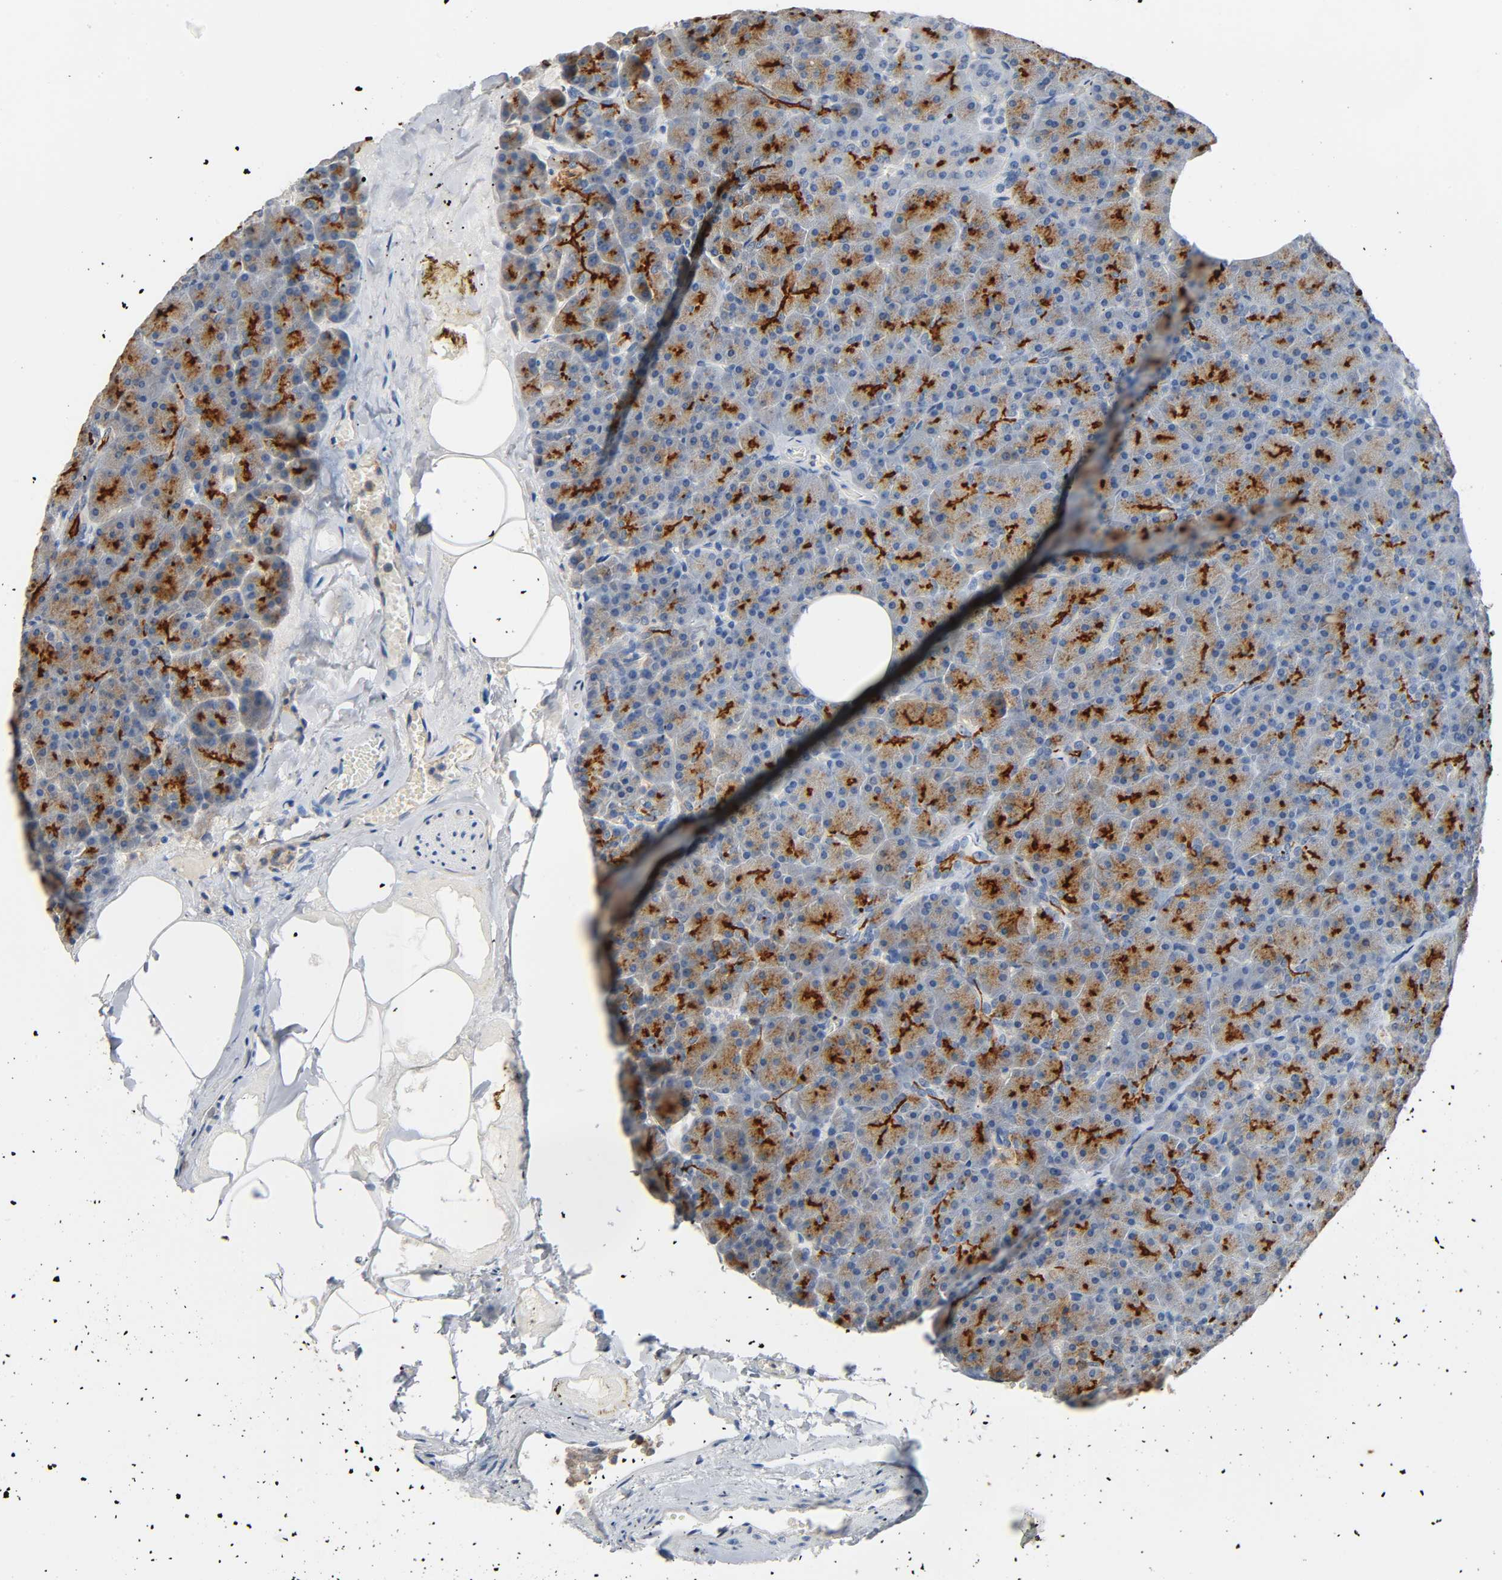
{"staining": {"intensity": "strong", "quantity": "25%-75%", "location": "cytoplasmic/membranous"}, "tissue": "pancreas", "cell_type": "Exocrine glandular cells", "image_type": "normal", "snomed": [{"axis": "morphology", "description": "Normal tissue, NOS"}, {"axis": "topography", "description": "Pancreas"}], "caption": "This photomicrograph reveals benign pancreas stained with IHC to label a protein in brown. The cytoplasmic/membranous of exocrine glandular cells show strong positivity for the protein. Nuclei are counter-stained blue.", "gene": "ANPEP", "patient": {"sex": "female", "age": 35}}